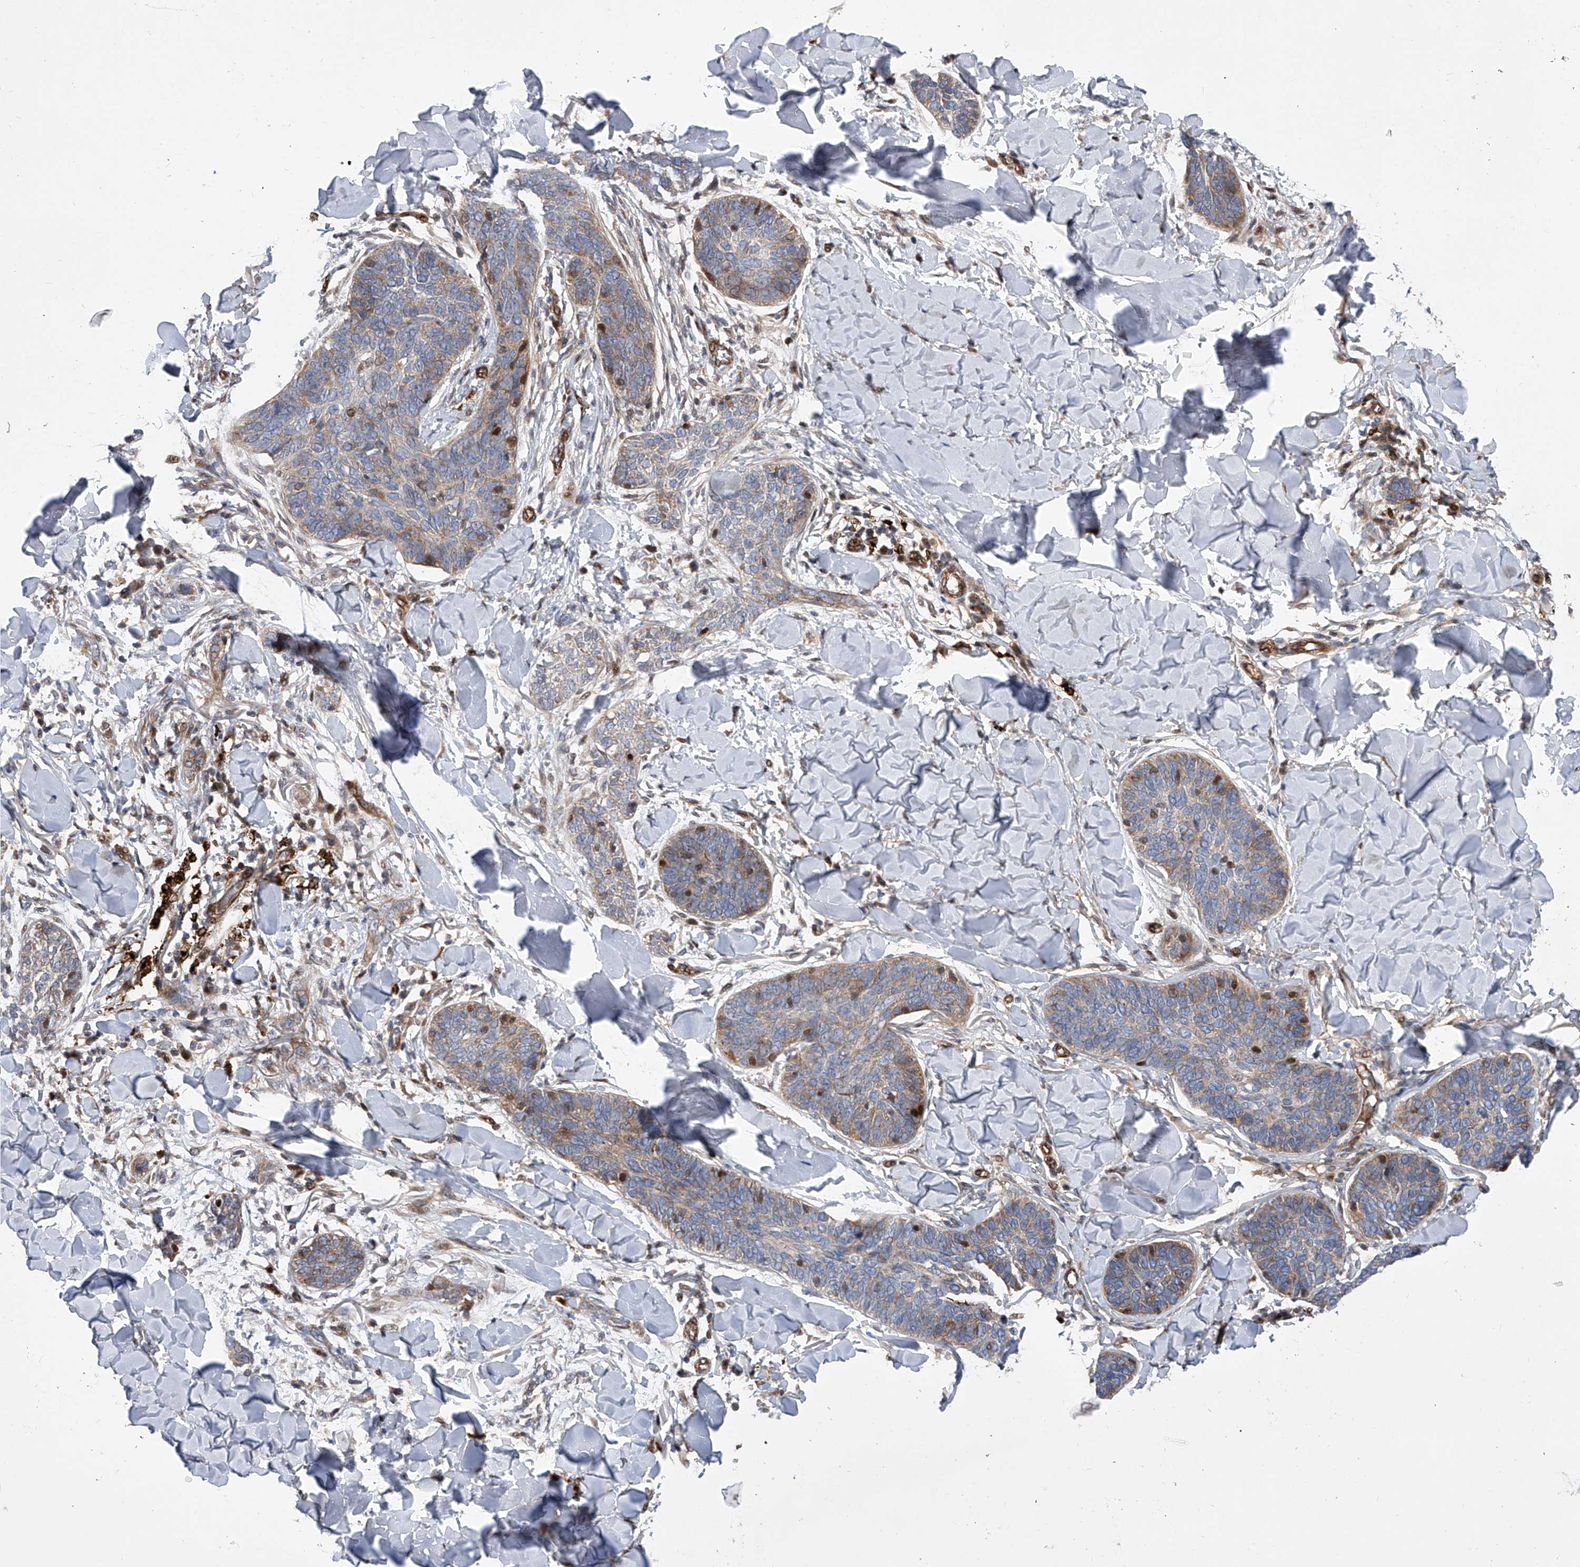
{"staining": {"intensity": "moderate", "quantity": "25%-75%", "location": "cytoplasmic/membranous"}, "tissue": "skin cancer", "cell_type": "Tumor cells", "image_type": "cancer", "snomed": [{"axis": "morphology", "description": "Basal cell carcinoma"}, {"axis": "topography", "description": "Skin"}], "caption": "Immunohistochemistry (IHC) (DAB (3,3'-diaminobenzidine)) staining of skin cancer (basal cell carcinoma) reveals moderate cytoplasmic/membranous protein staining in about 25%-75% of tumor cells.", "gene": "PDSS2", "patient": {"sex": "male", "age": 85}}